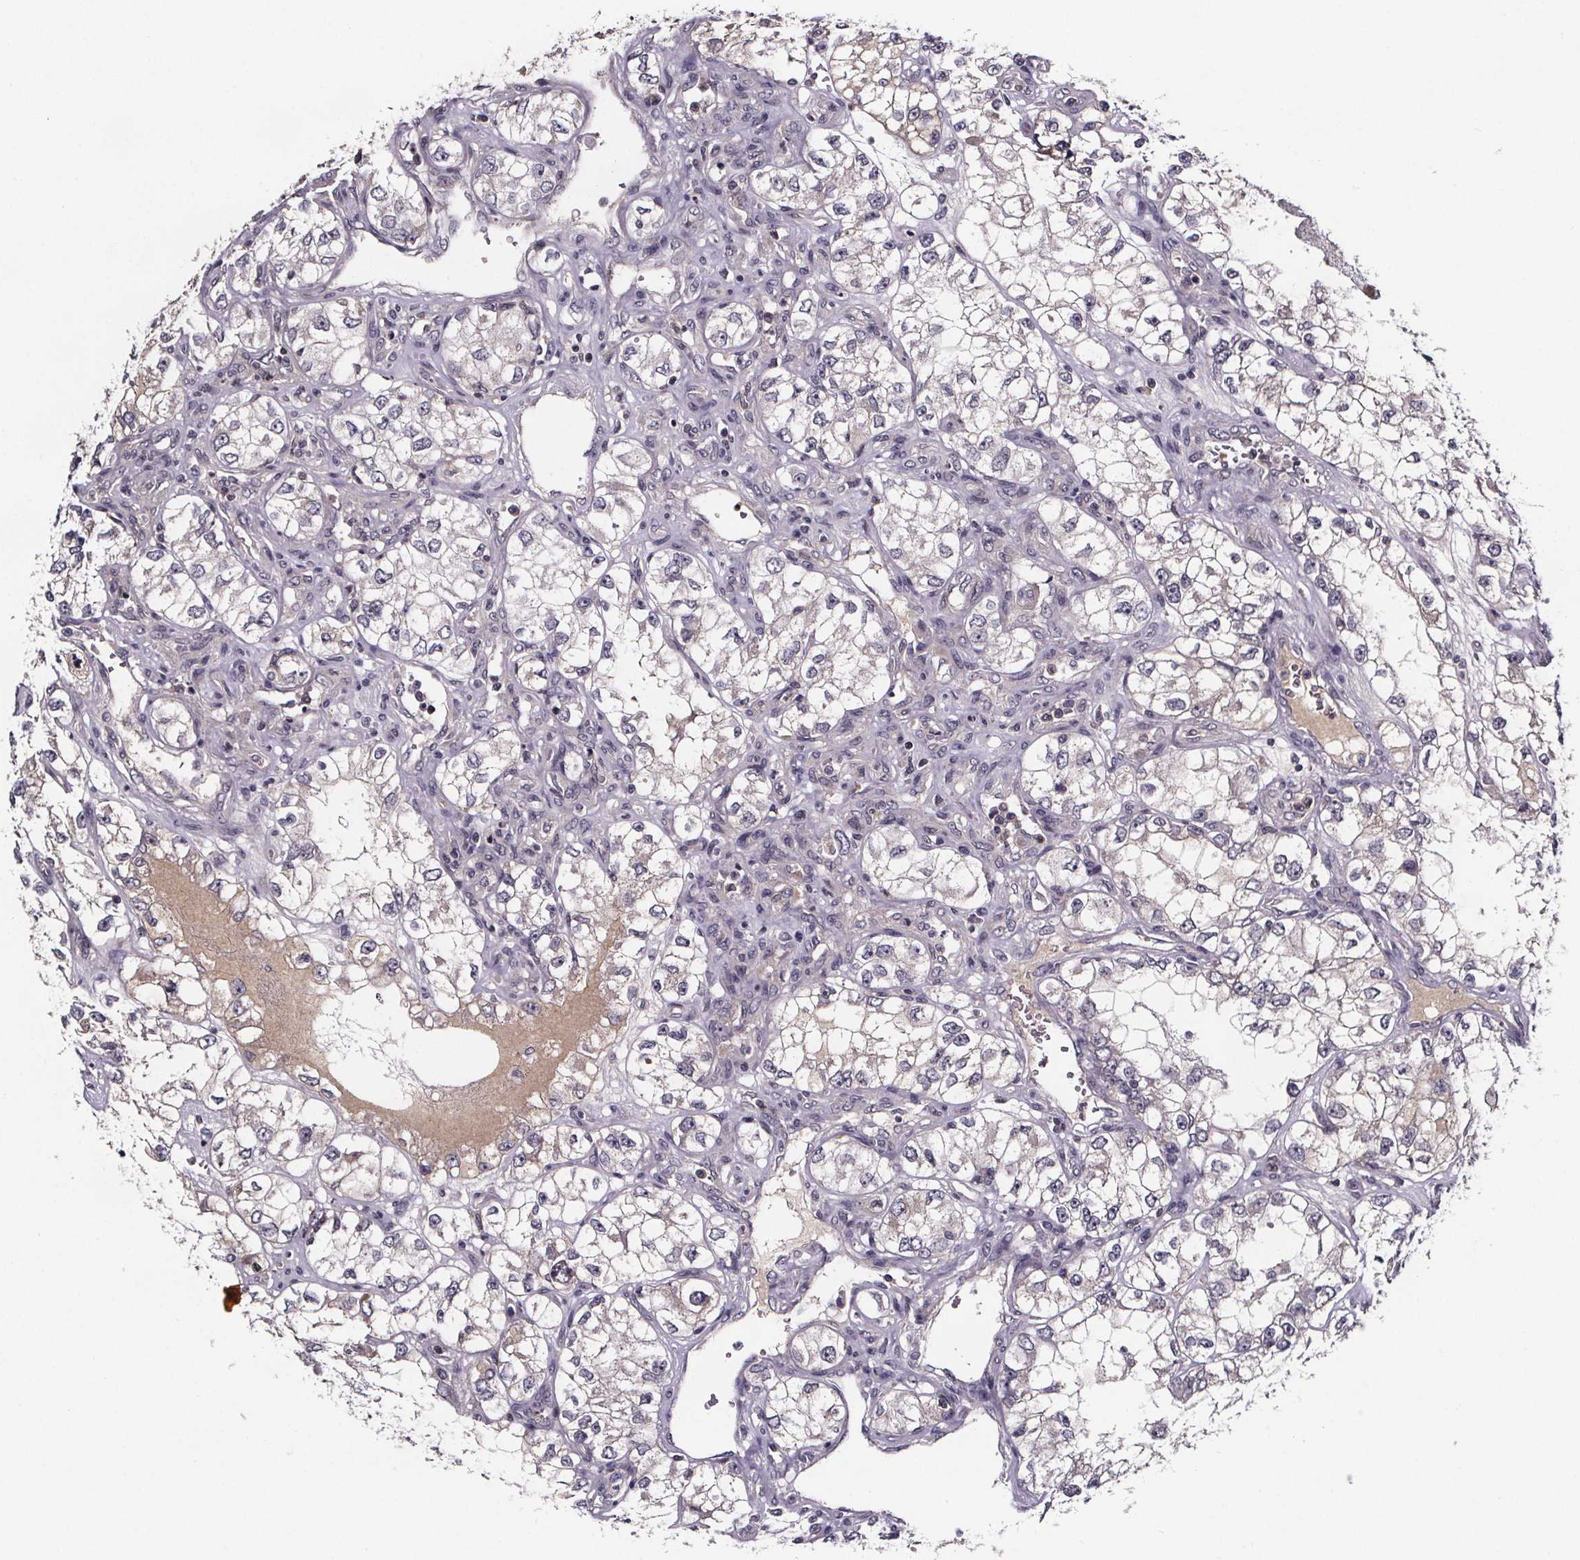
{"staining": {"intensity": "negative", "quantity": "none", "location": "none"}, "tissue": "renal cancer", "cell_type": "Tumor cells", "image_type": "cancer", "snomed": [{"axis": "morphology", "description": "Adenocarcinoma, NOS"}, {"axis": "topography", "description": "Kidney"}], "caption": "Tumor cells show no significant protein staining in renal cancer.", "gene": "NPHP4", "patient": {"sex": "female", "age": 59}}